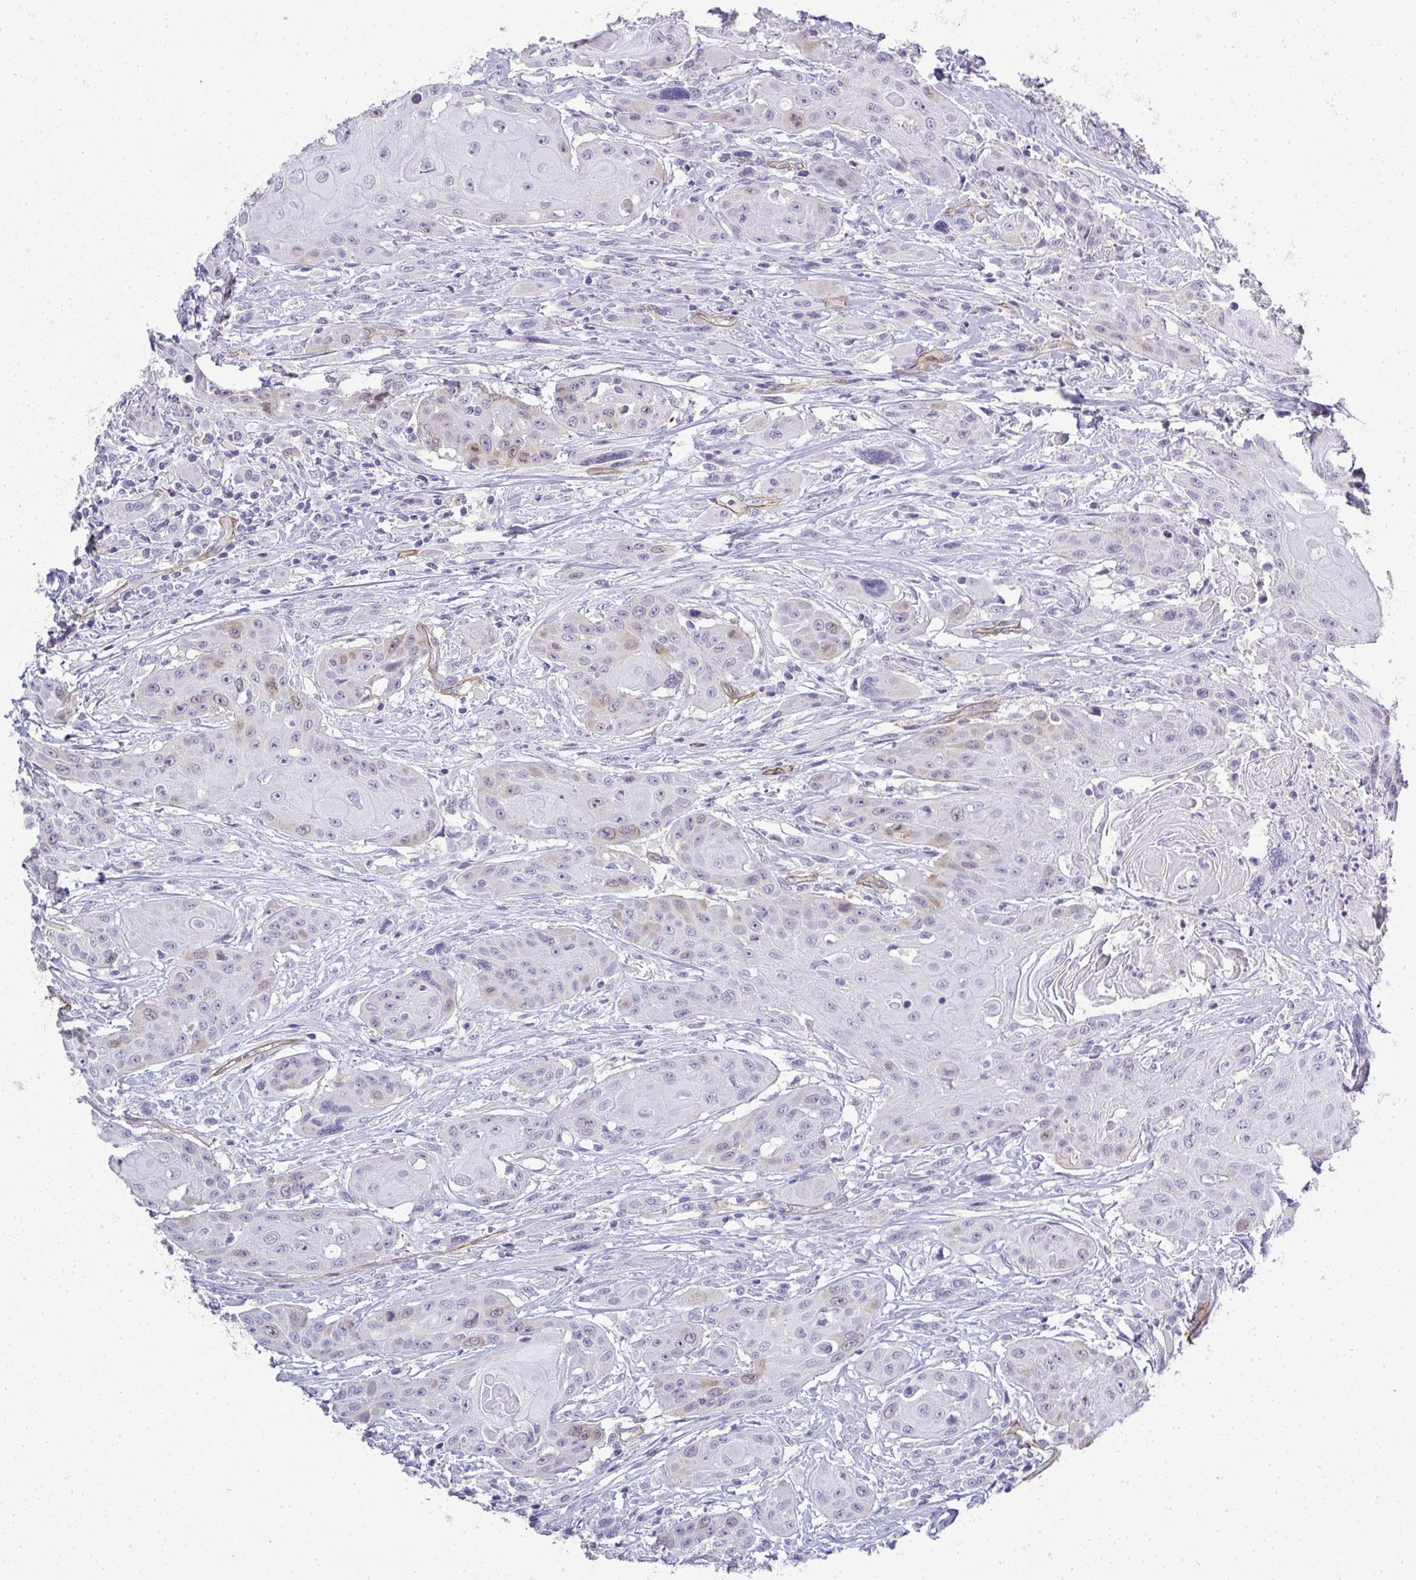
{"staining": {"intensity": "negative", "quantity": "none", "location": "none"}, "tissue": "head and neck cancer", "cell_type": "Tumor cells", "image_type": "cancer", "snomed": [{"axis": "morphology", "description": "Squamous cell carcinoma, NOS"}, {"axis": "topography", "description": "Oral tissue"}, {"axis": "topography", "description": "Head-Neck"}, {"axis": "topography", "description": "Neck, NOS"}], "caption": "There is no significant positivity in tumor cells of head and neck squamous cell carcinoma. (DAB (3,3'-diaminobenzidine) immunohistochemistry visualized using brightfield microscopy, high magnification).", "gene": "UBE2S", "patient": {"sex": "female", "age": 55}}